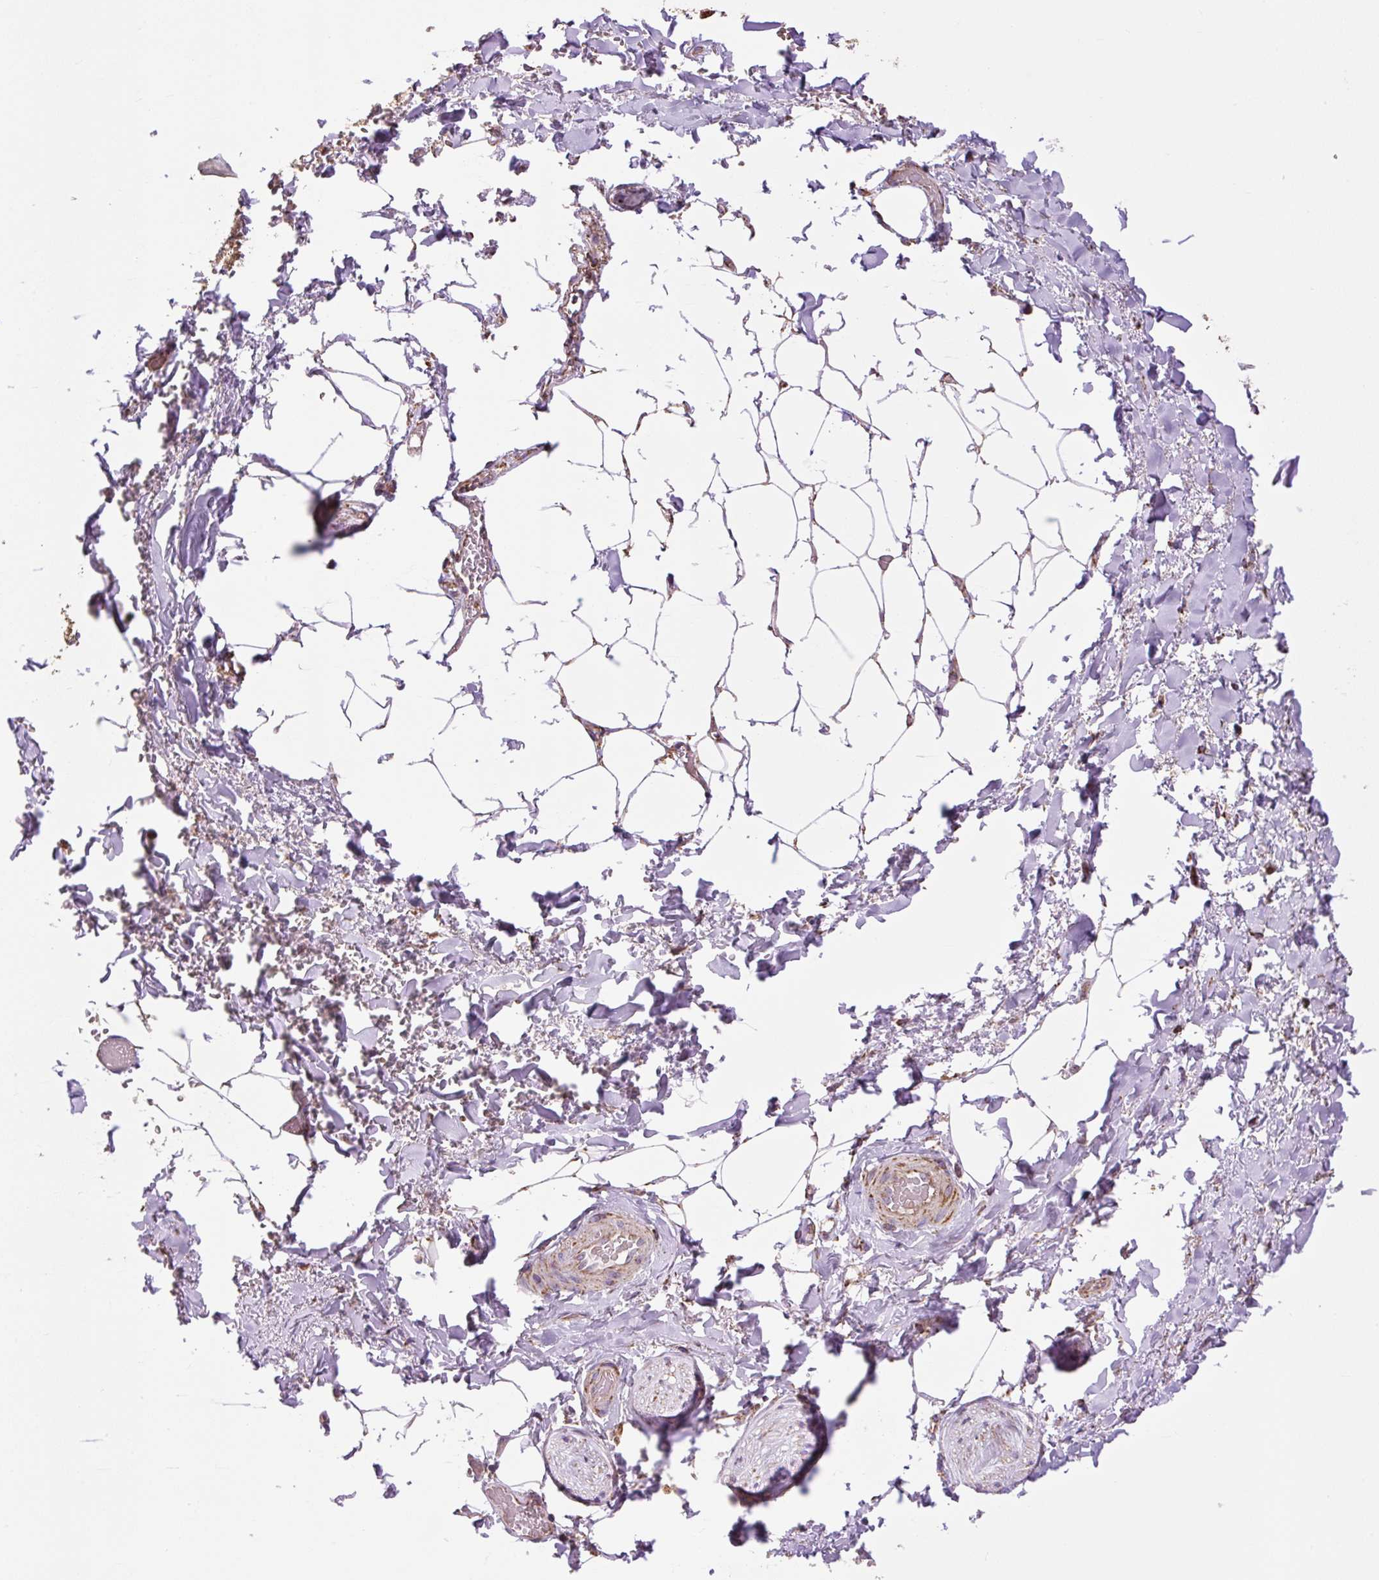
{"staining": {"intensity": "moderate", "quantity": "25%-75%", "location": "cytoplasmic/membranous"}, "tissue": "adipose tissue", "cell_type": "Adipocytes", "image_type": "normal", "snomed": [{"axis": "morphology", "description": "Normal tissue, NOS"}, {"axis": "topography", "description": "Vagina"}, {"axis": "topography", "description": "Peripheral nerve tissue"}], "caption": "About 25%-75% of adipocytes in unremarkable adipose tissue exhibit moderate cytoplasmic/membranous protein expression as visualized by brown immunohistochemical staining.", "gene": "PLCG1", "patient": {"sex": "female", "age": 71}}